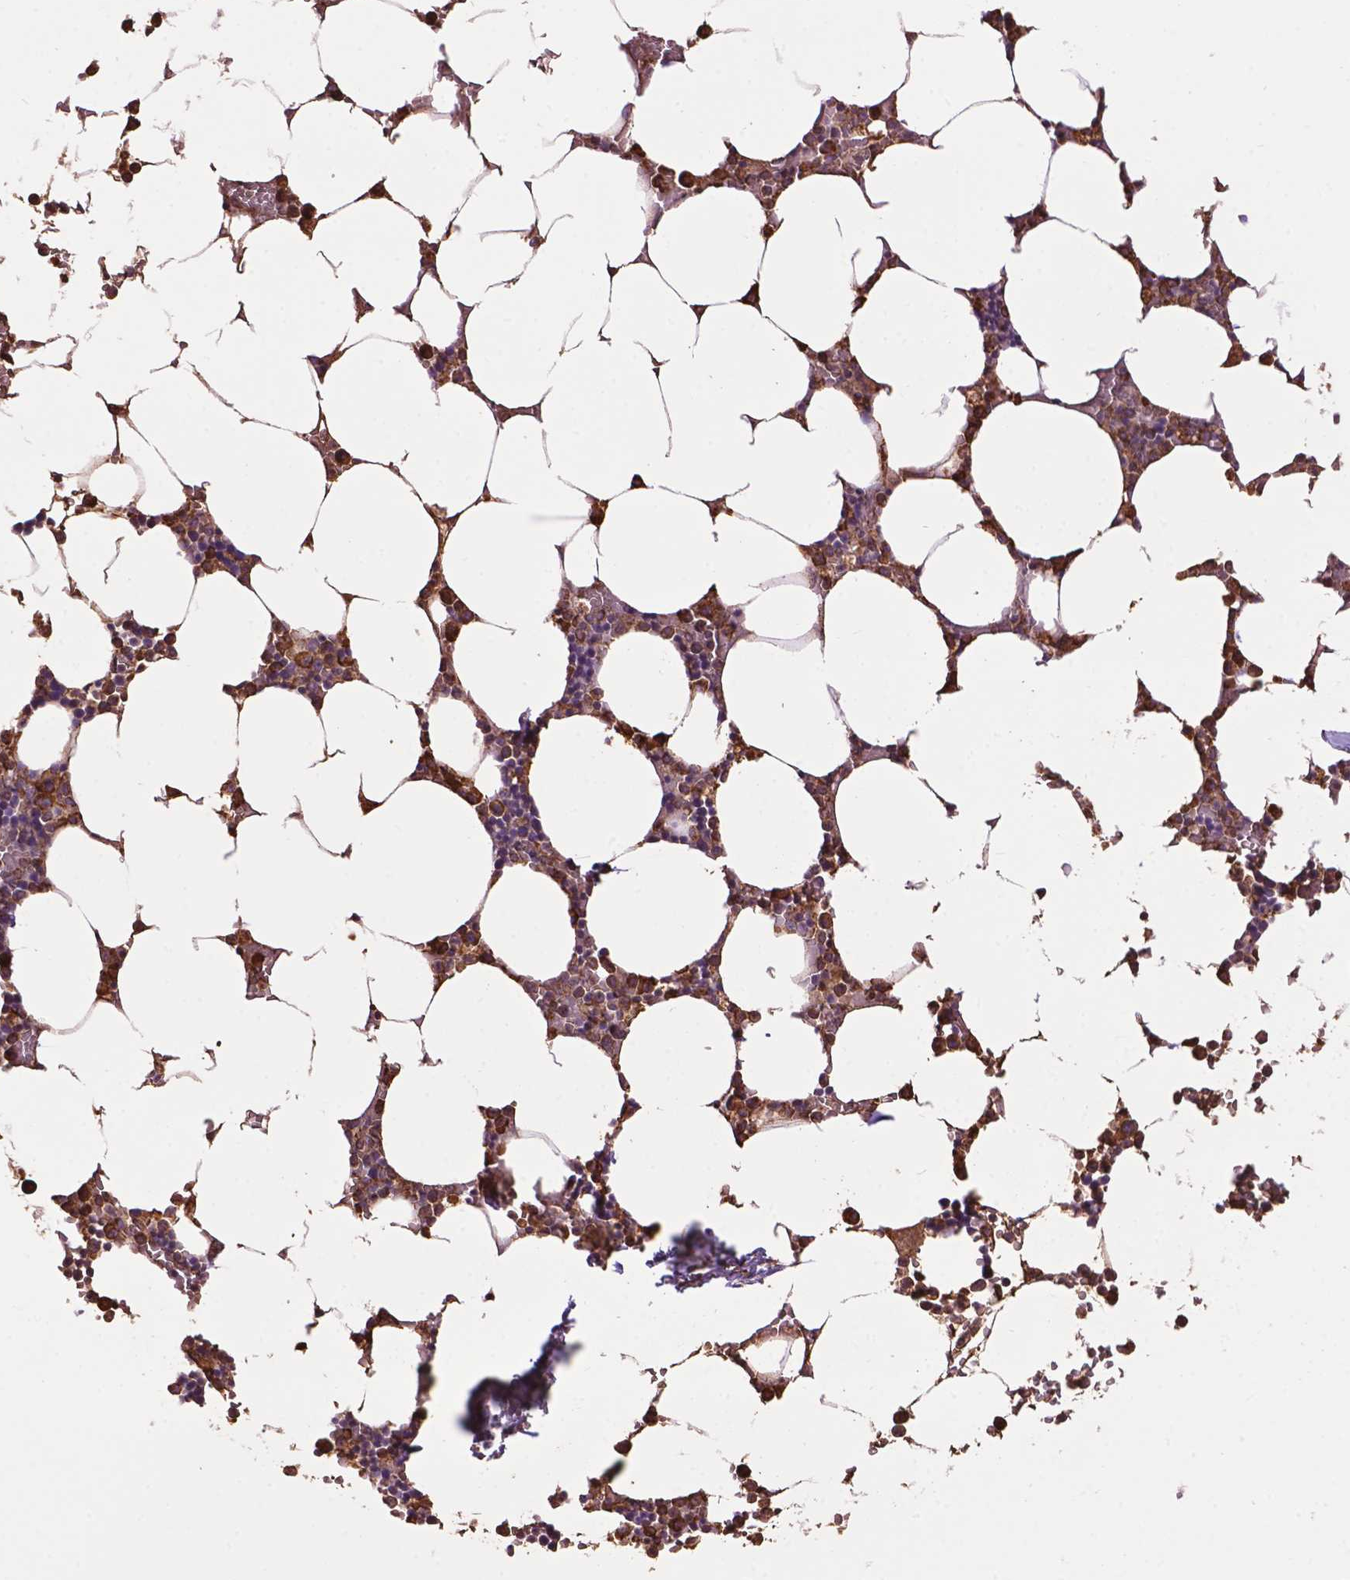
{"staining": {"intensity": "moderate", "quantity": ">75%", "location": "cytoplasmic/membranous"}, "tissue": "bone marrow", "cell_type": "Hematopoietic cells", "image_type": "normal", "snomed": [{"axis": "morphology", "description": "Normal tissue, NOS"}, {"axis": "topography", "description": "Bone marrow"}], "caption": "This photomicrograph shows unremarkable bone marrow stained with IHC to label a protein in brown. The cytoplasmic/membranous of hematopoietic cells show moderate positivity for the protein. Nuclei are counter-stained blue.", "gene": "PPP2R5E", "patient": {"sex": "female", "age": 52}}